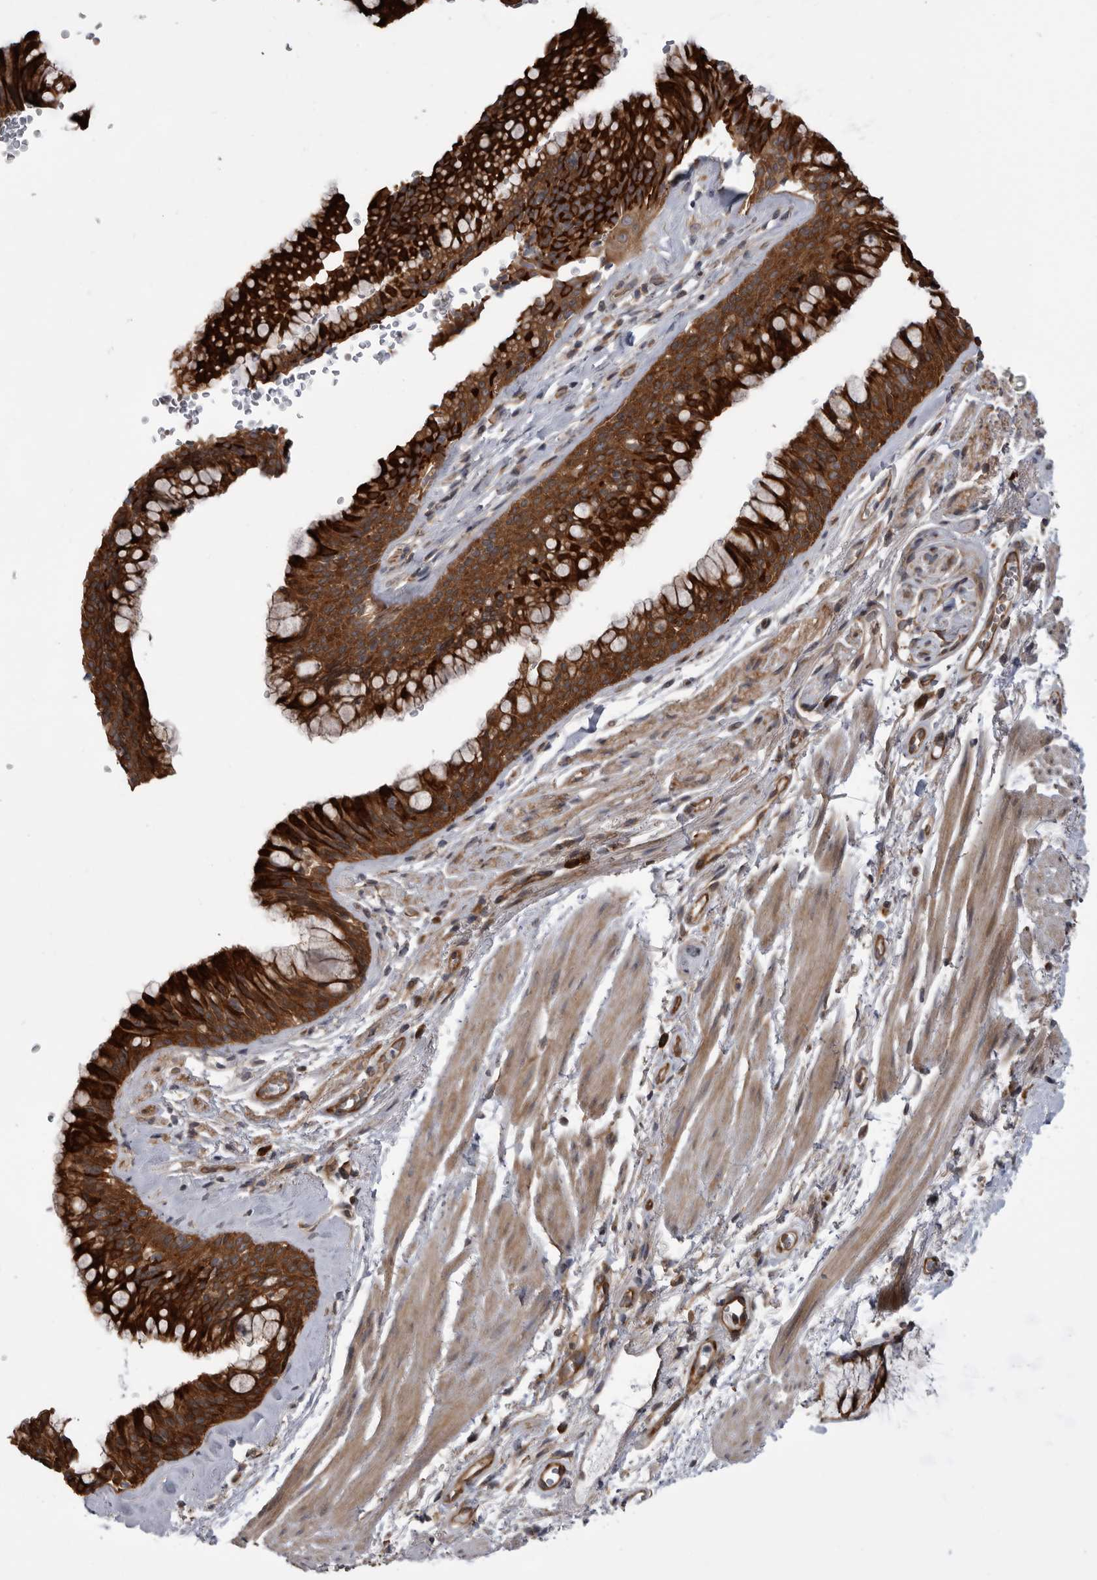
{"staining": {"intensity": "strong", "quantity": ">75%", "location": "cytoplasmic/membranous"}, "tissue": "bronchus", "cell_type": "Respiratory epithelial cells", "image_type": "normal", "snomed": [{"axis": "morphology", "description": "Normal tissue, NOS"}, {"axis": "topography", "description": "Cartilage tissue"}, {"axis": "topography", "description": "Bronchus"}], "caption": "Protein analysis of normal bronchus demonstrates strong cytoplasmic/membranous expression in about >75% of respiratory epithelial cells. Immunohistochemistry stains the protein of interest in brown and the nuclei are stained blue.", "gene": "RAB3GAP2", "patient": {"sex": "female", "age": 53}}